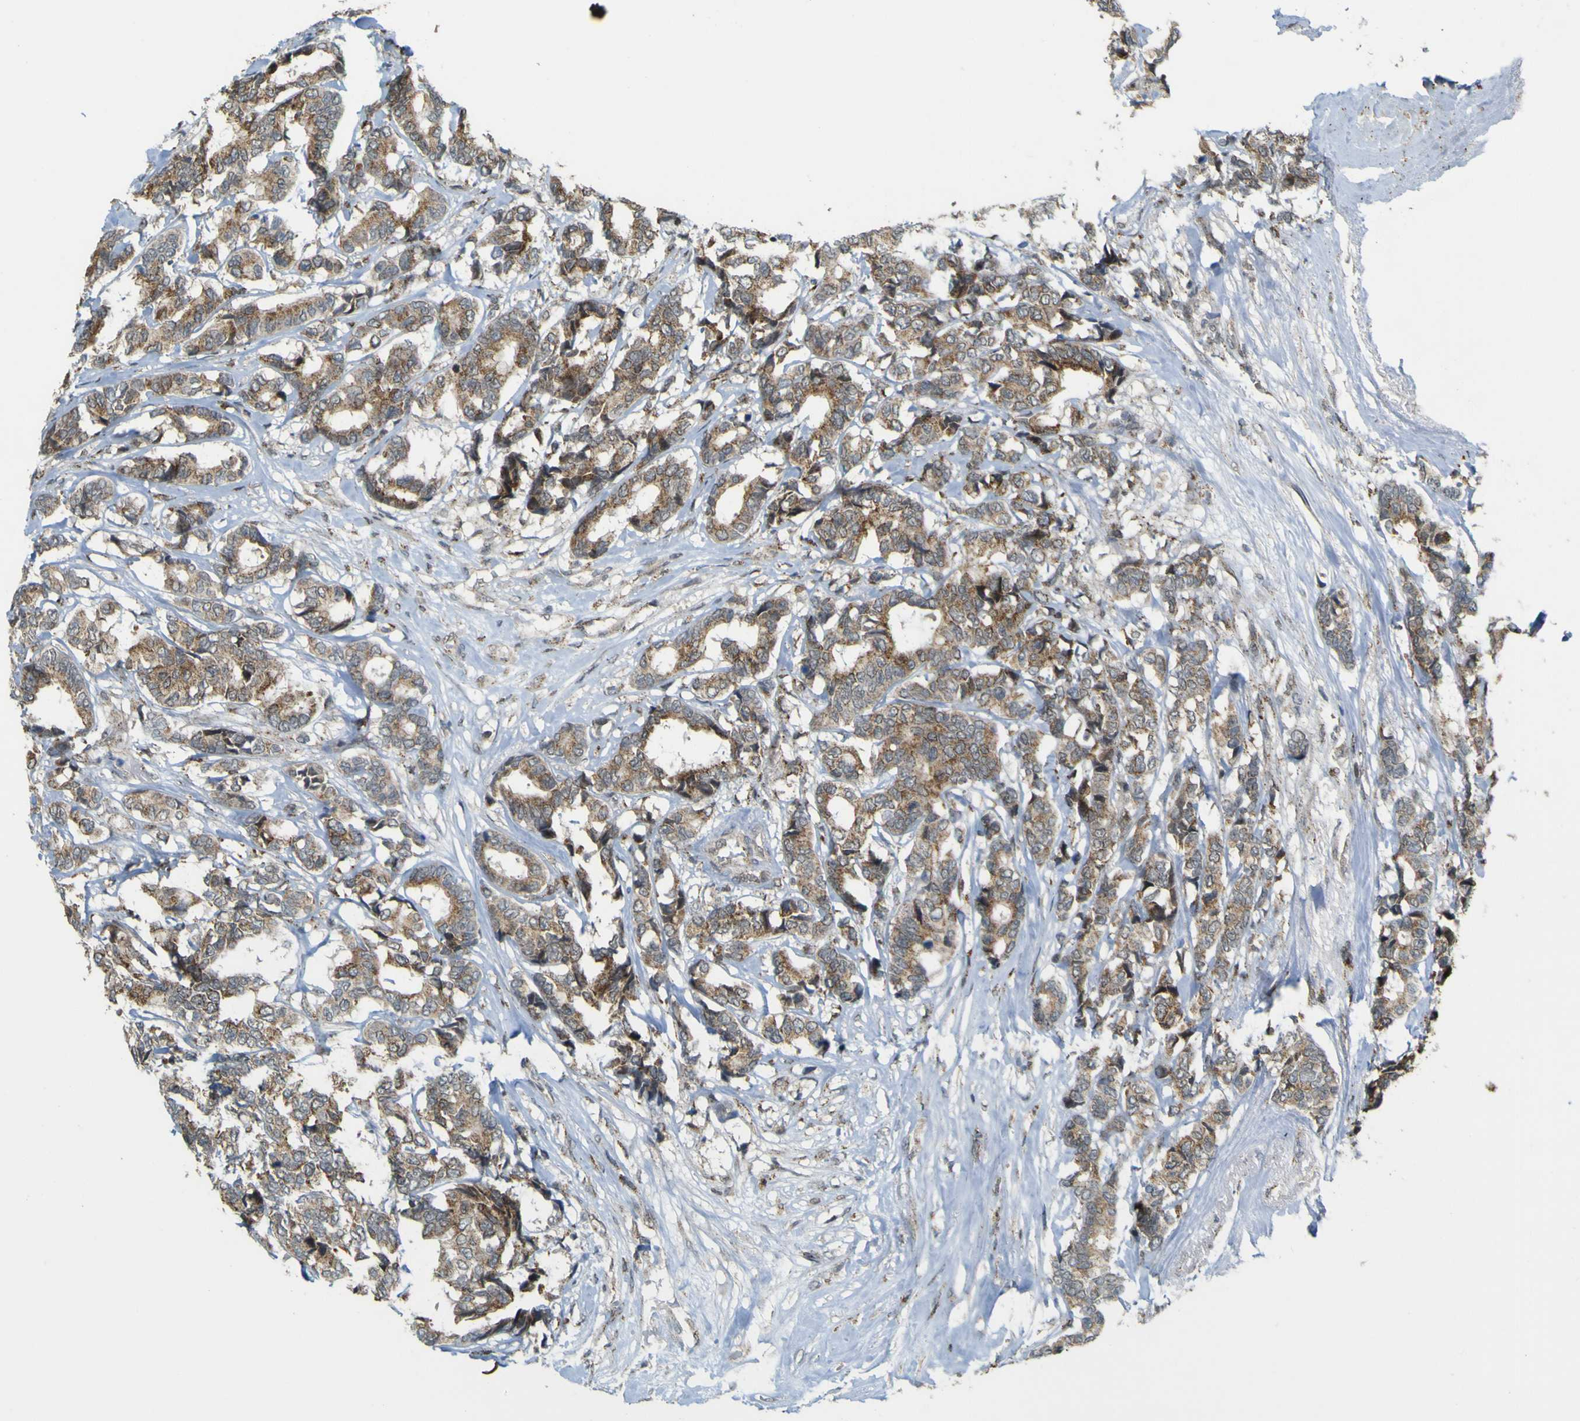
{"staining": {"intensity": "moderate", "quantity": ">75%", "location": "cytoplasmic/membranous"}, "tissue": "breast cancer", "cell_type": "Tumor cells", "image_type": "cancer", "snomed": [{"axis": "morphology", "description": "Duct carcinoma"}, {"axis": "topography", "description": "Breast"}], "caption": "This photomicrograph shows immunohistochemistry (IHC) staining of breast cancer, with medium moderate cytoplasmic/membranous expression in about >75% of tumor cells.", "gene": "ACBD5", "patient": {"sex": "female", "age": 87}}